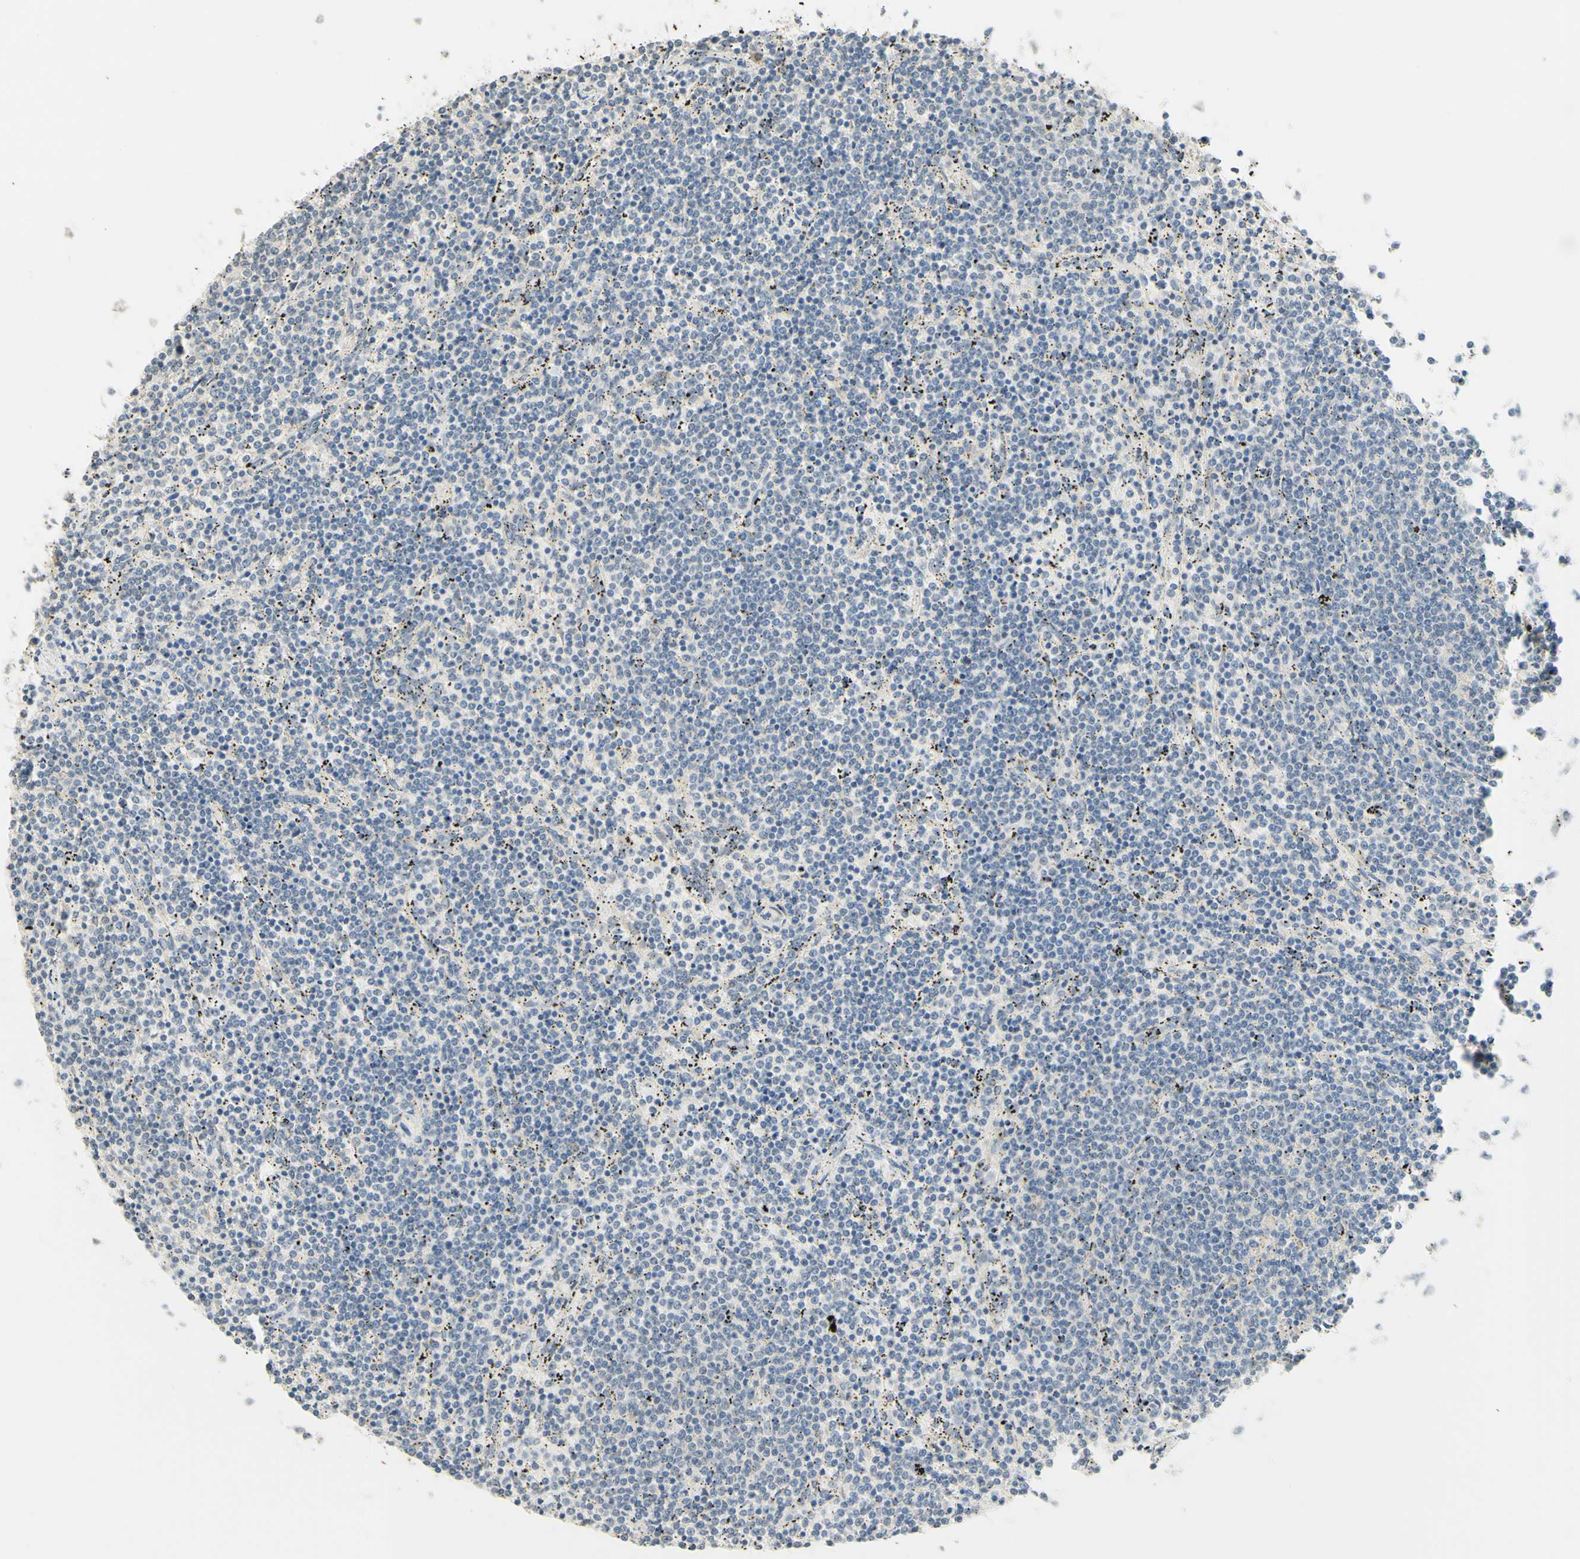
{"staining": {"intensity": "negative", "quantity": "none", "location": "none"}, "tissue": "lymphoma", "cell_type": "Tumor cells", "image_type": "cancer", "snomed": [{"axis": "morphology", "description": "Malignant lymphoma, non-Hodgkin's type, Low grade"}, {"axis": "topography", "description": "Spleen"}], "caption": "This is an immunohistochemistry micrograph of low-grade malignant lymphoma, non-Hodgkin's type. There is no expression in tumor cells.", "gene": "MAG", "patient": {"sex": "female", "age": 50}}